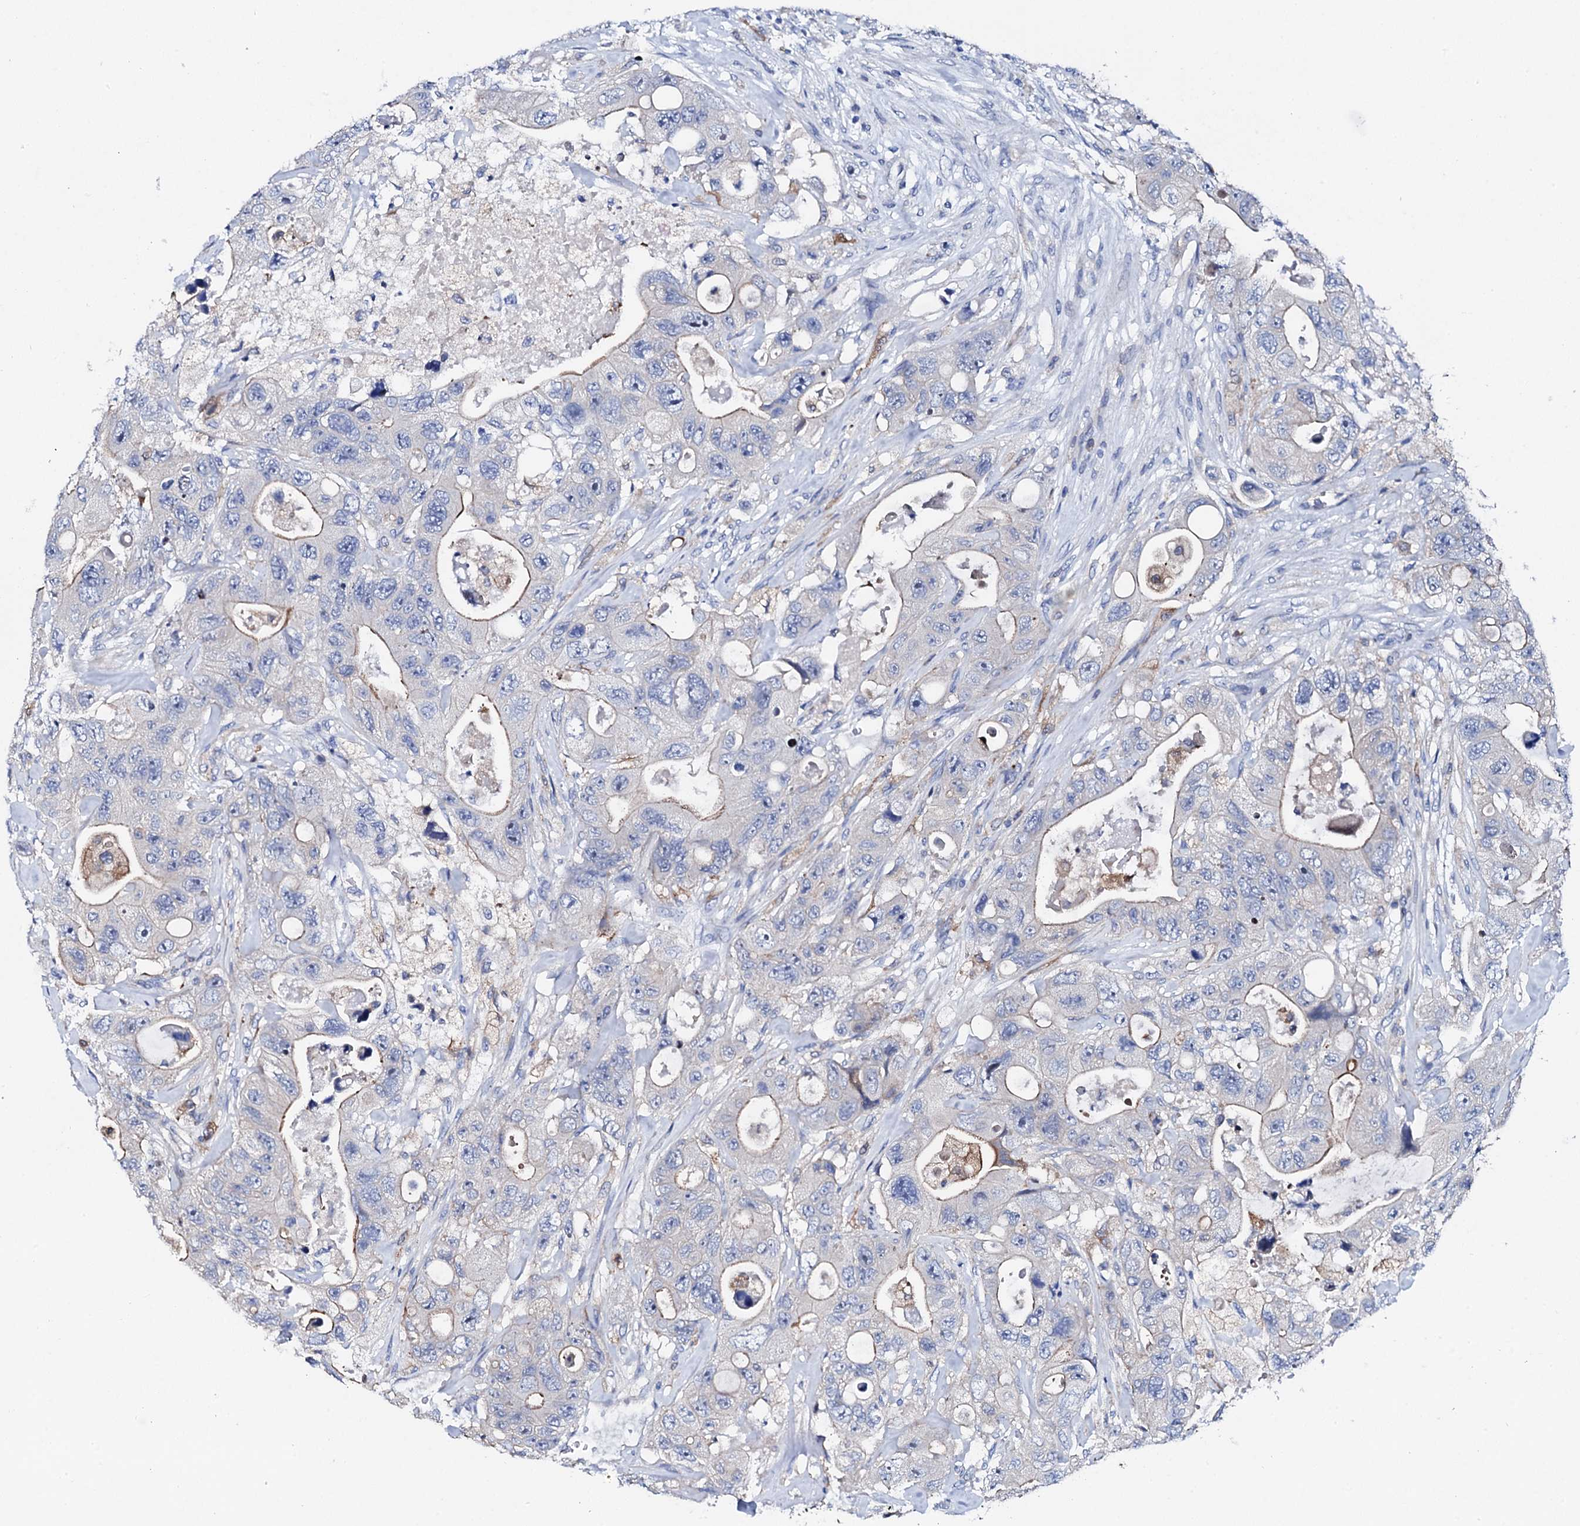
{"staining": {"intensity": "weak", "quantity": "<25%", "location": "cytoplasmic/membranous"}, "tissue": "colorectal cancer", "cell_type": "Tumor cells", "image_type": "cancer", "snomed": [{"axis": "morphology", "description": "Adenocarcinoma, NOS"}, {"axis": "topography", "description": "Colon"}], "caption": "Colorectal adenocarcinoma was stained to show a protein in brown. There is no significant staining in tumor cells.", "gene": "TRDN", "patient": {"sex": "female", "age": 46}}